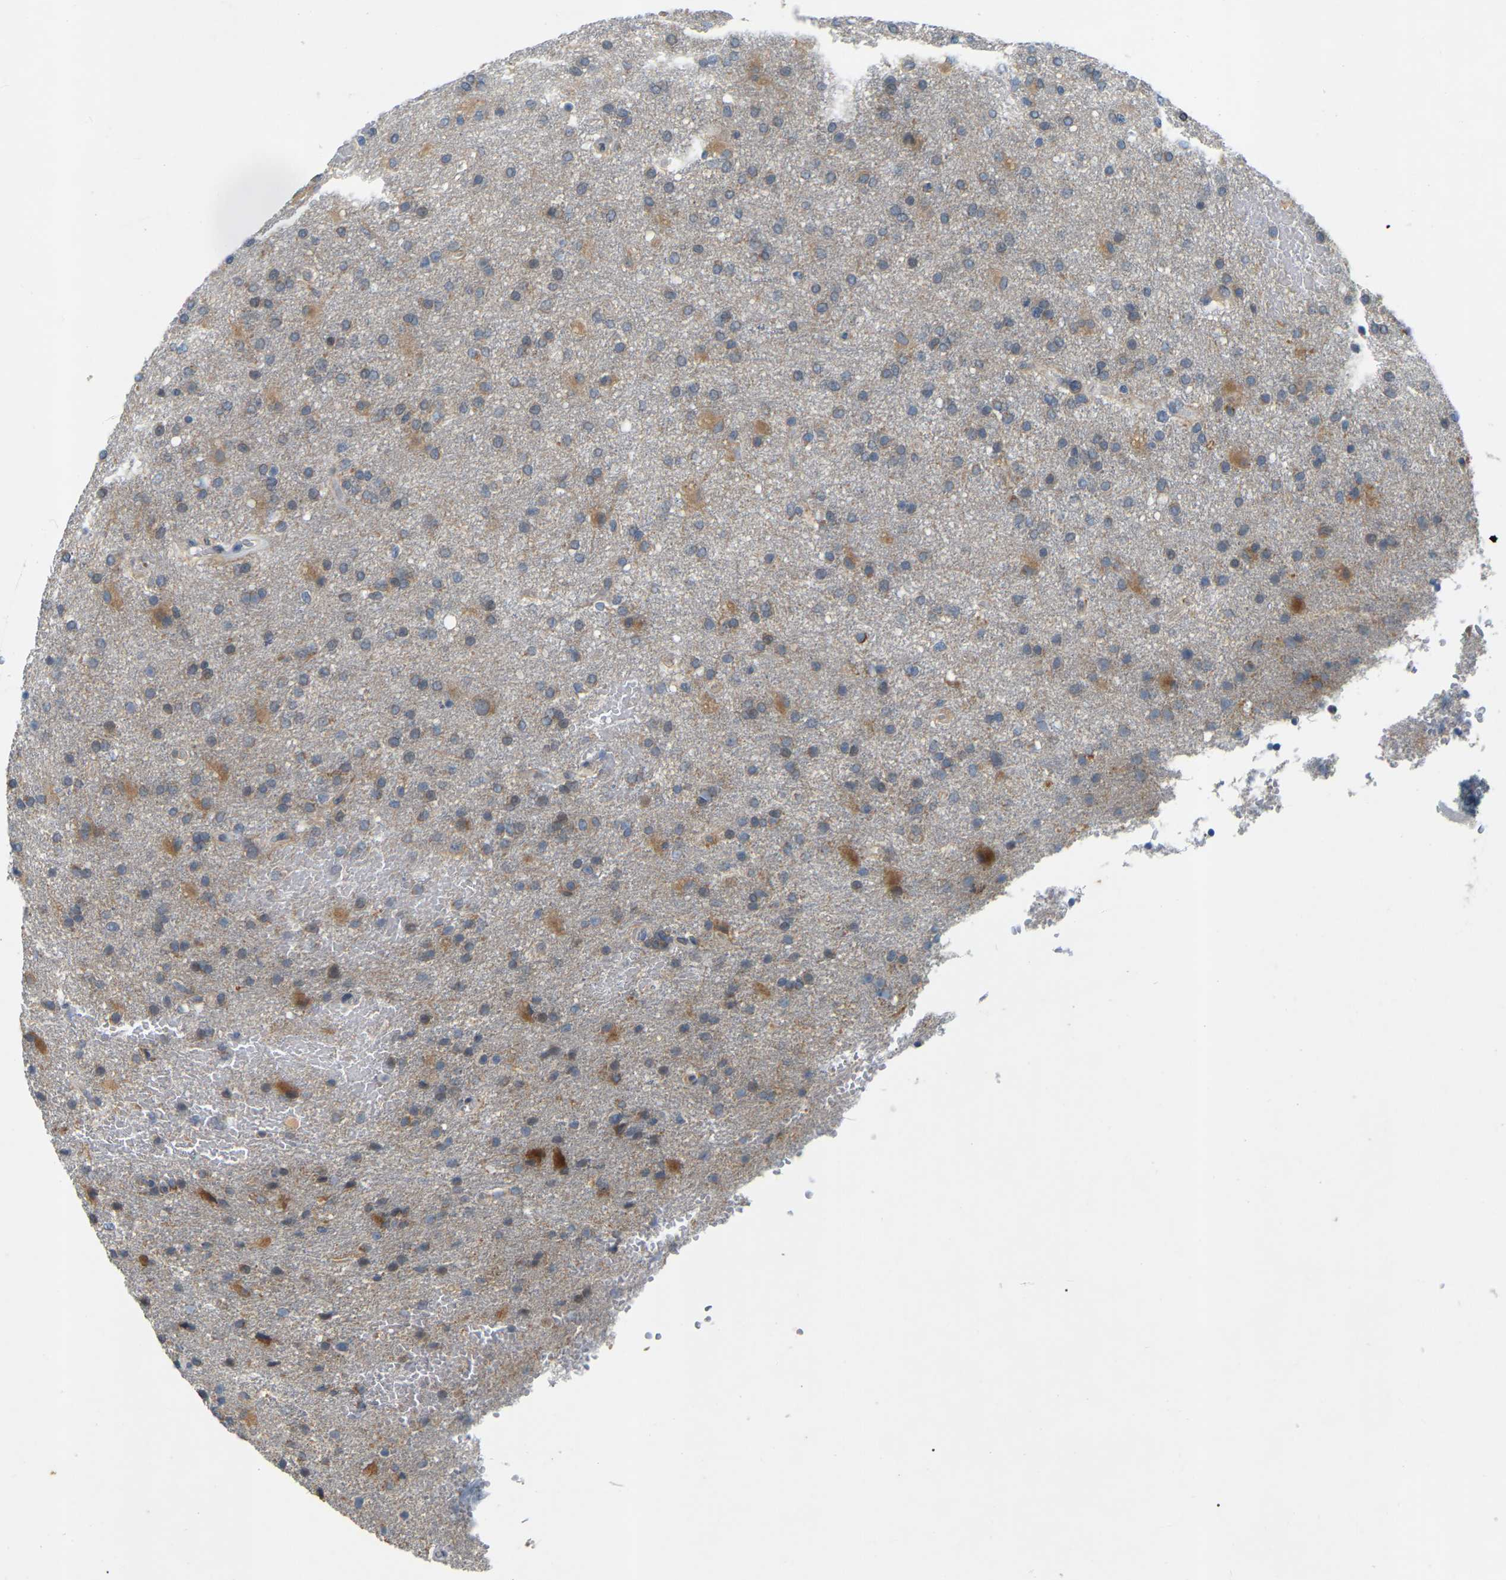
{"staining": {"intensity": "moderate", "quantity": ">75%", "location": "cytoplasmic/membranous"}, "tissue": "glioma", "cell_type": "Tumor cells", "image_type": "cancer", "snomed": [{"axis": "morphology", "description": "Glioma, malignant, High grade"}, {"axis": "topography", "description": "Brain"}], "caption": "Protein staining of malignant high-grade glioma tissue shows moderate cytoplasmic/membranous positivity in approximately >75% of tumor cells. The protein is shown in brown color, while the nuclei are stained blue.", "gene": "PARL", "patient": {"sex": "male", "age": 72}}